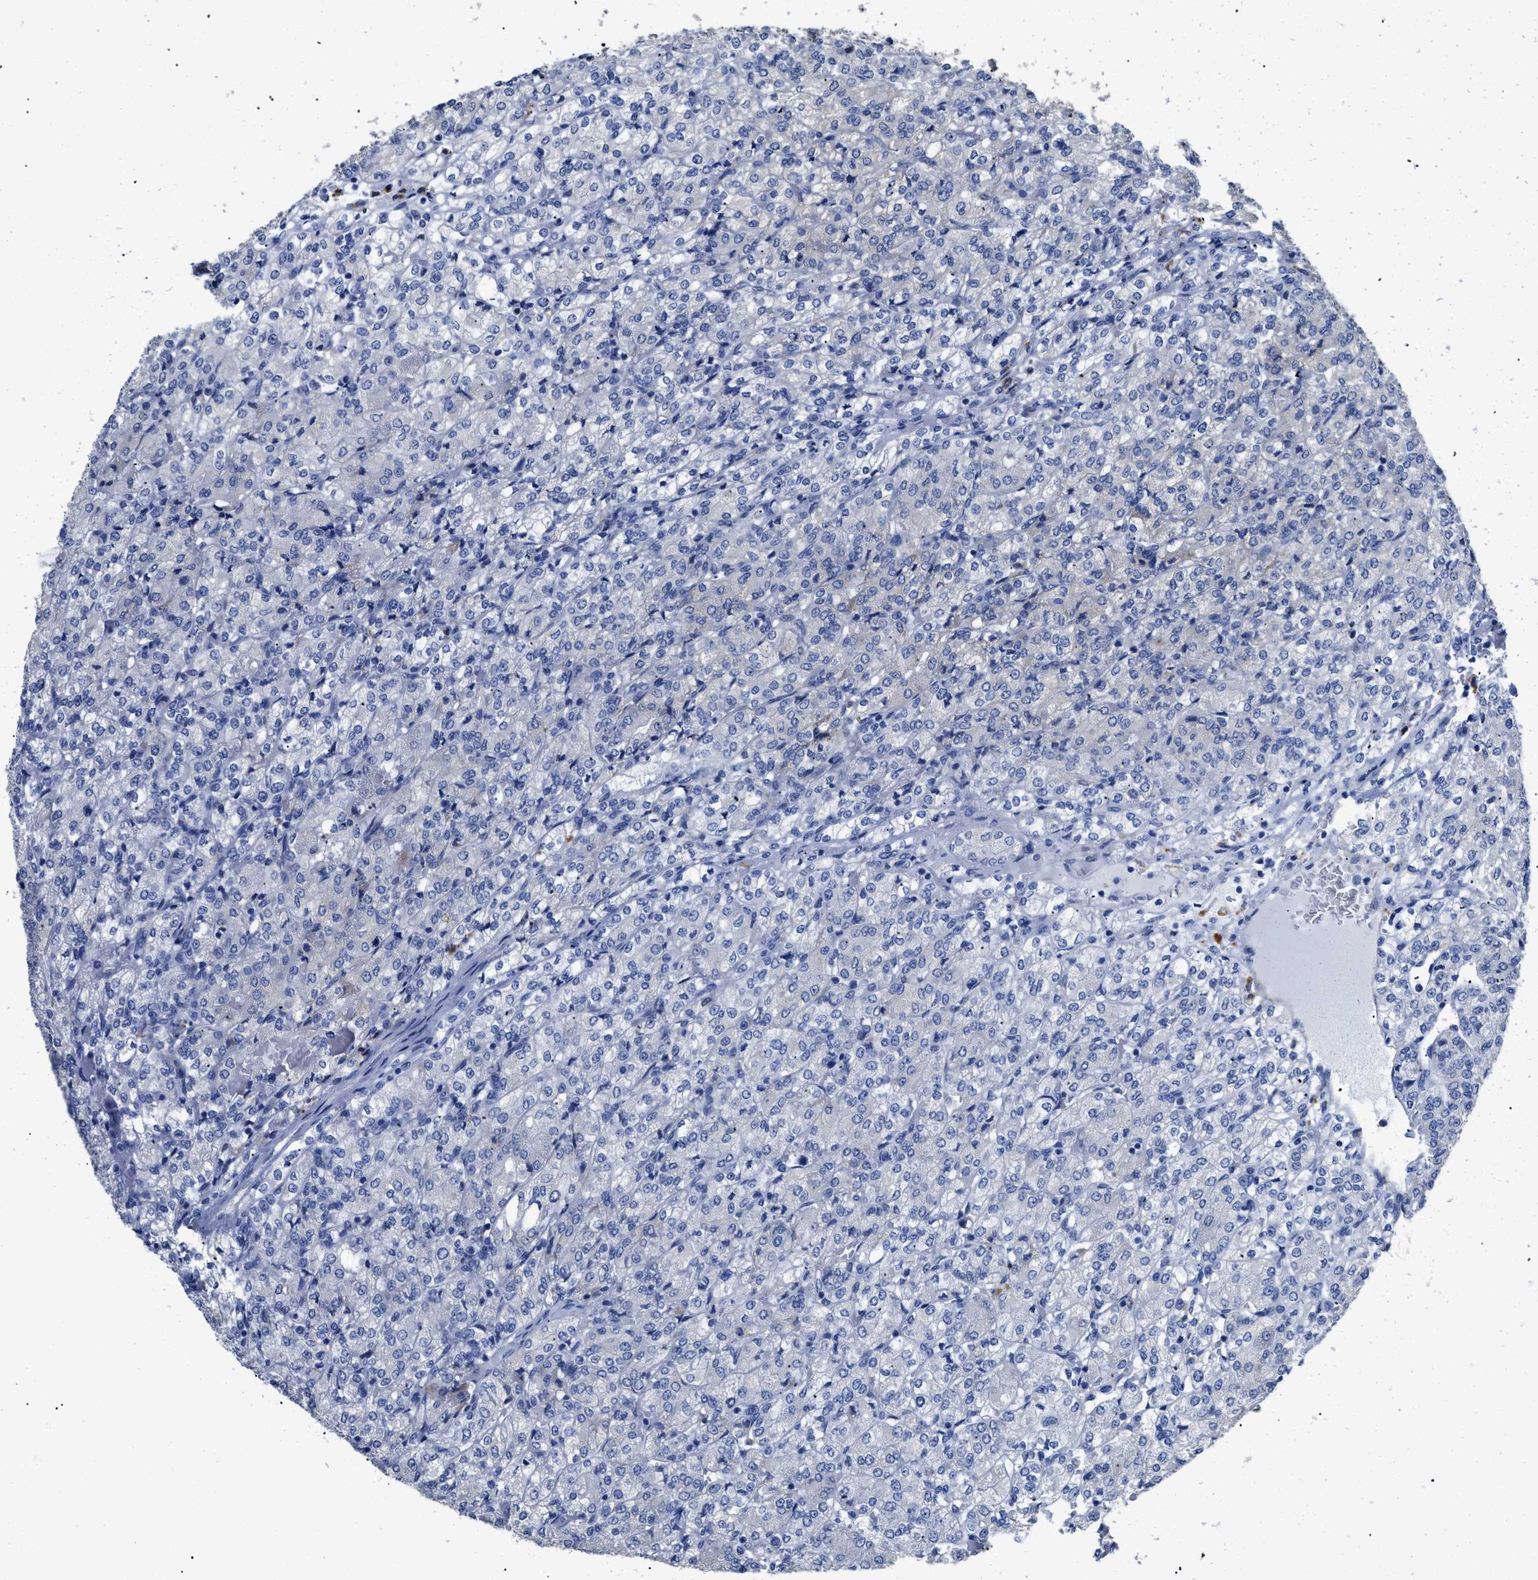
{"staining": {"intensity": "negative", "quantity": "none", "location": "none"}, "tissue": "renal cancer", "cell_type": "Tumor cells", "image_type": "cancer", "snomed": [{"axis": "morphology", "description": "Adenocarcinoma, NOS"}, {"axis": "topography", "description": "Kidney"}], "caption": "Immunohistochemistry histopathology image of human renal cancer stained for a protein (brown), which demonstrates no expression in tumor cells.", "gene": "APOBEC2", "patient": {"sex": "male", "age": 77}}